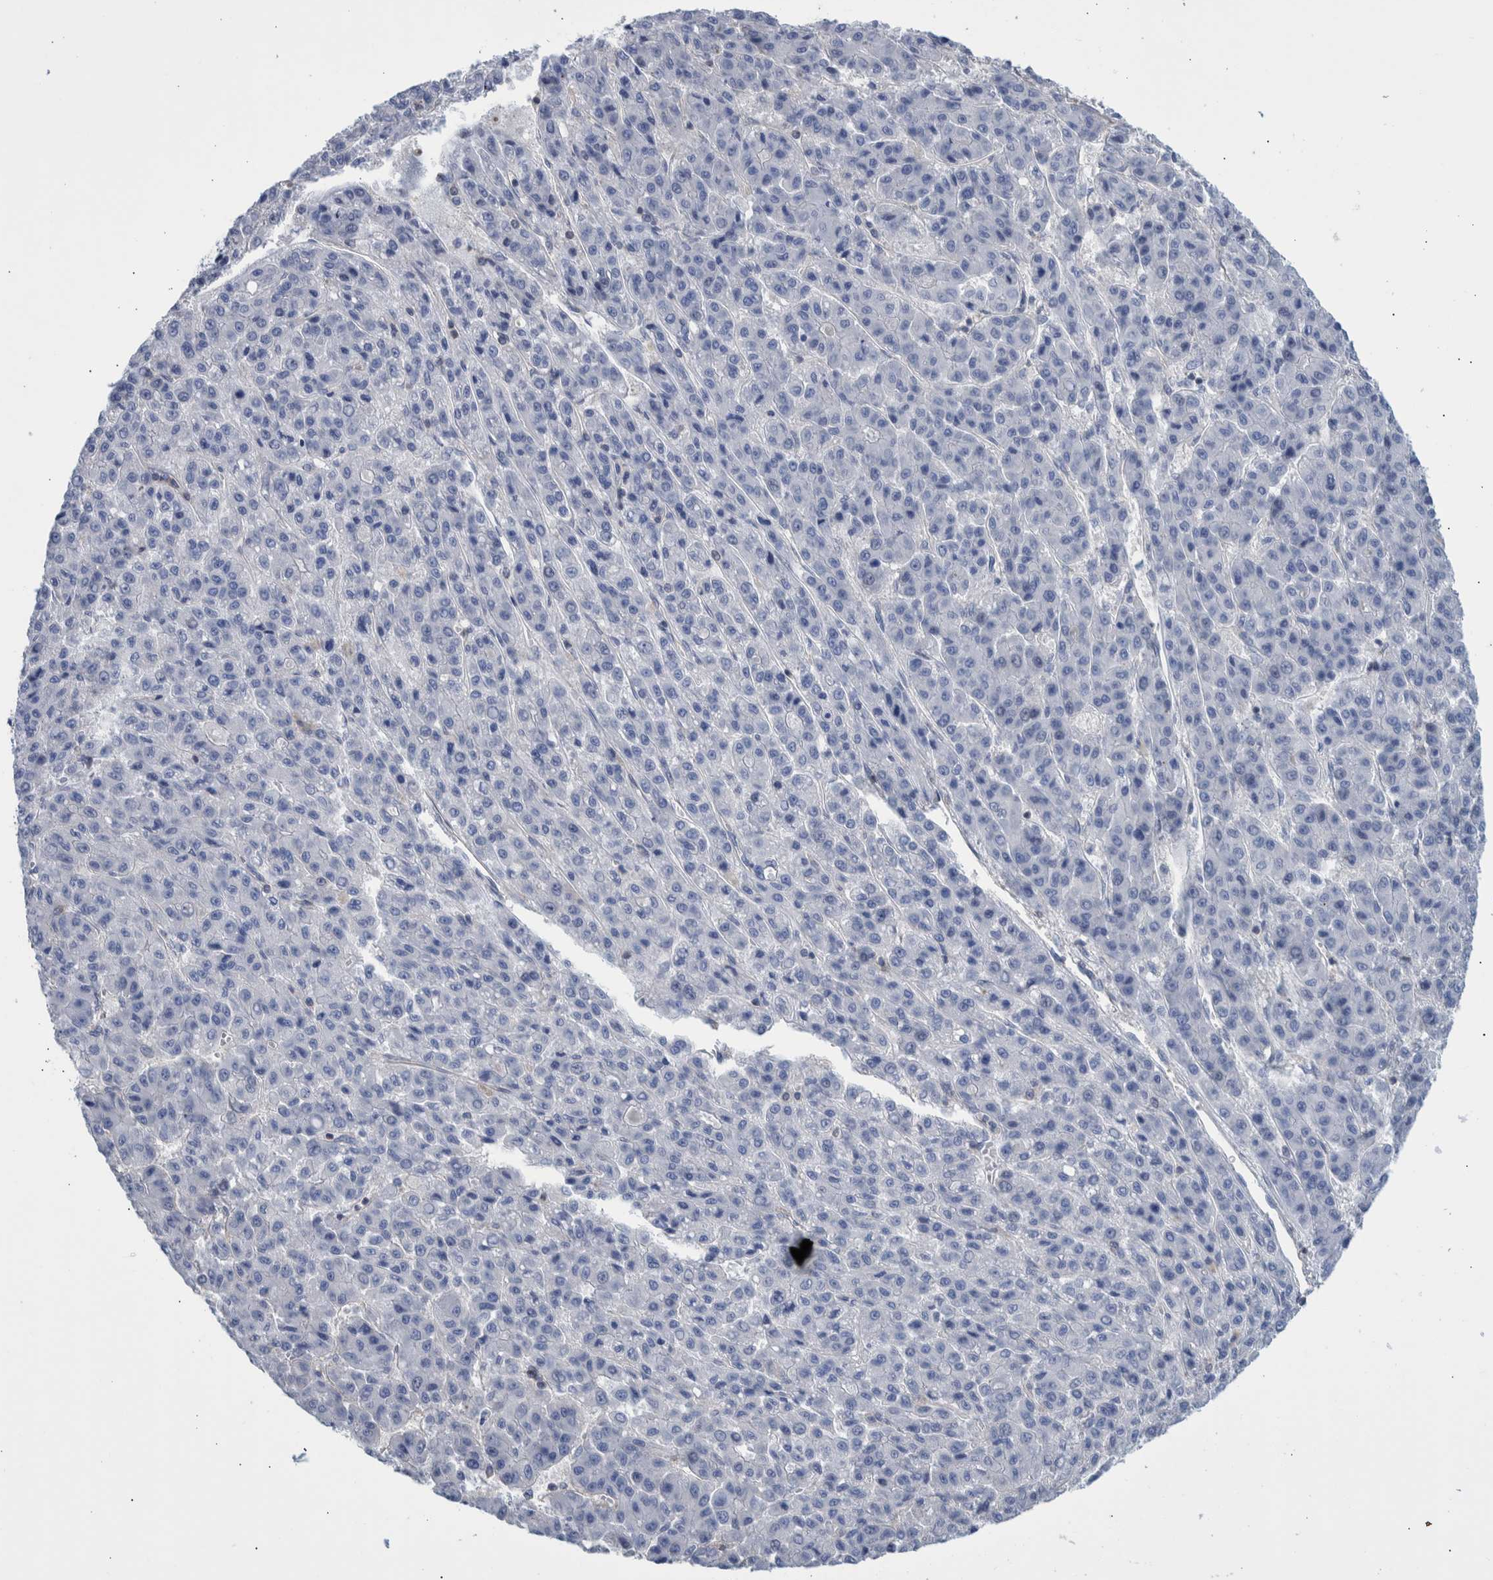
{"staining": {"intensity": "negative", "quantity": "none", "location": "none"}, "tissue": "liver cancer", "cell_type": "Tumor cells", "image_type": "cancer", "snomed": [{"axis": "morphology", "description": "Carcinoma, Hepatocellular, NOS"}, {"axis": "topography", "description": "Liver"}], "caption": "Histopathology image shows no protein staining in tumor cells of liver cancer (hepatocellular carcinoma) tissue.", "gene": "PPP3CC", "patient": {"sex": "male", "age": 70}}